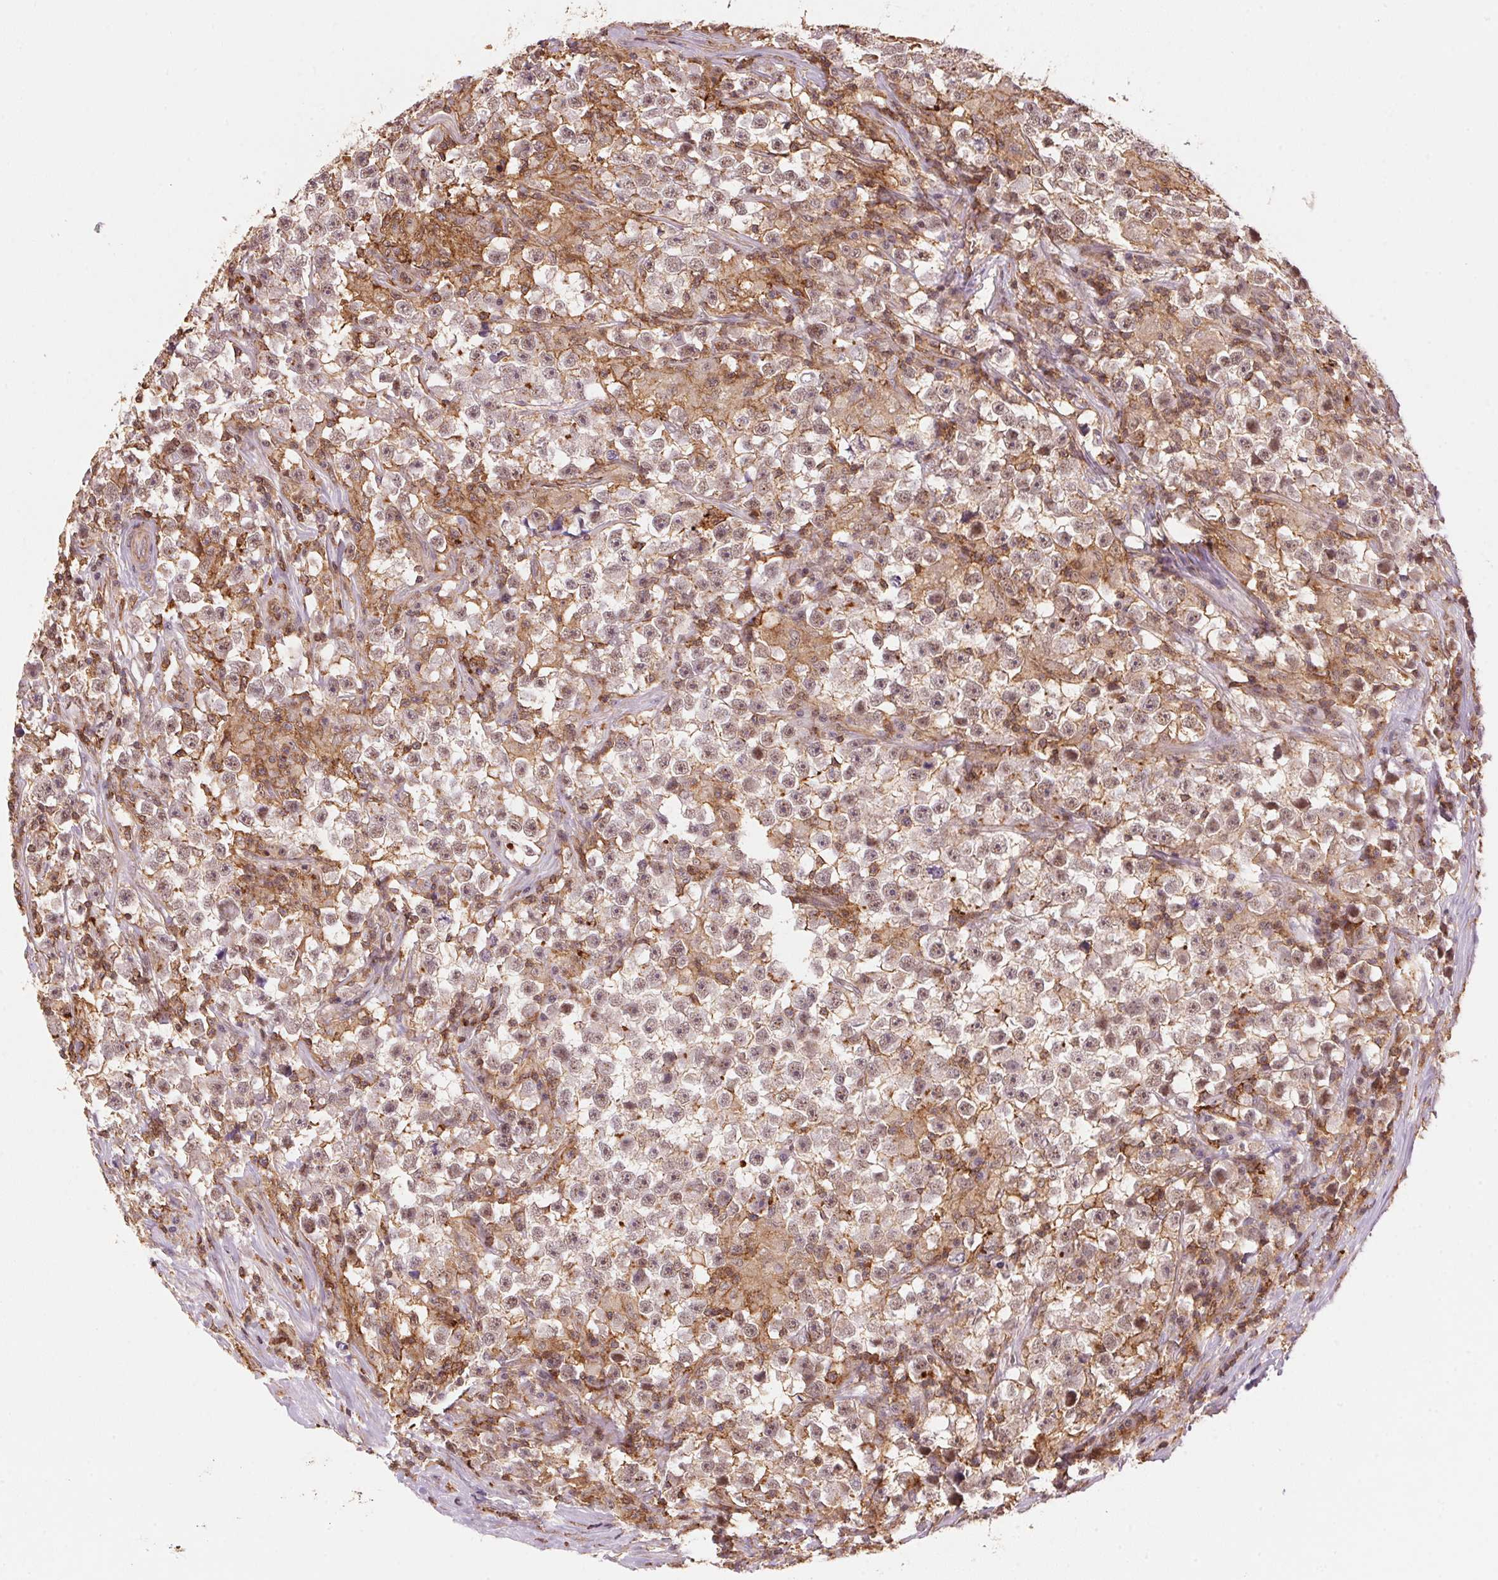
{"staining": {"intensity": "weak", "quantity": "25%-75%", "location": "cytoplasmic/membranous,nuclear"}, "tissue": "testis cancer", "cell_type": "Tumor cells", "image_type": "cancer", "snomed": [{"axis": "morphology", "description": "Seminoma, NOS"}, {"axis": "topography", "description": "Testis"}], "caption": "A high-resolution histopathology image shows IHC staining of seminoma (testis), which displays weak cytoplasmic/membranous and nuclear staining in approximately 25%-75% of tumor cells.", "gene": "HNRNPDL", "patient": {"sex": "male", "age": 33}}